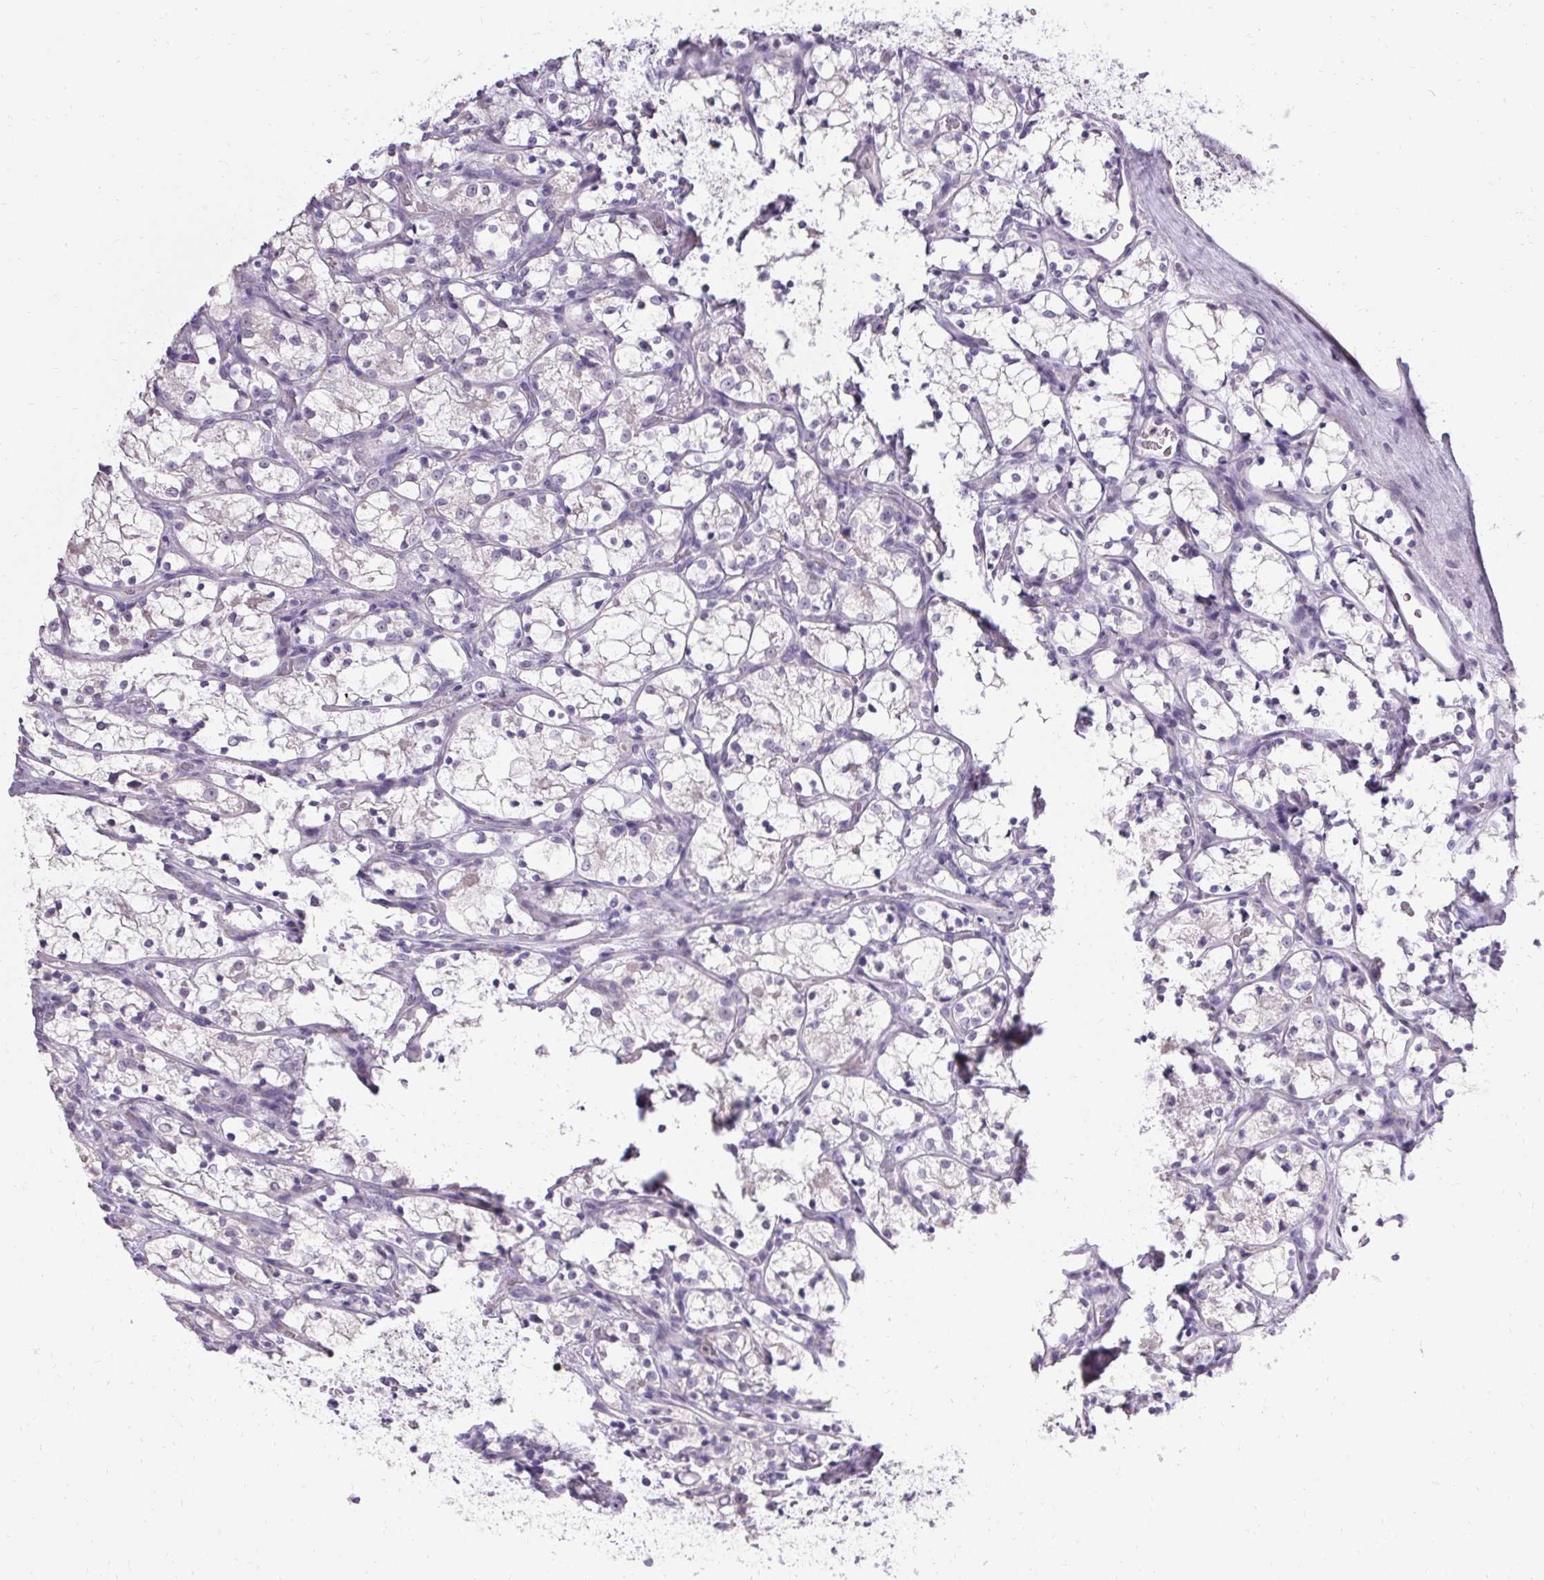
{"staining": {"intensity": "negative", "quantity": "none", "location": "none"}, "tissue": "renal cancer", "cell_type": "Tumor cells", "image_type": "cancer", "snomed": [{"axis": "morphology", "description": "Adenocarcinoma, NOS"}, {"axis": "topography", "description": "Kidney"}], "caption": "High magnification brightfield microscopy of renal cancer (adenocarcinoma) stained with DAB (brown) and counterstained with hematoxylin (blue): tumor cells show no significant positivity.", "gene": "PMEL", "patient": {"sex": "female", "age": 69}}